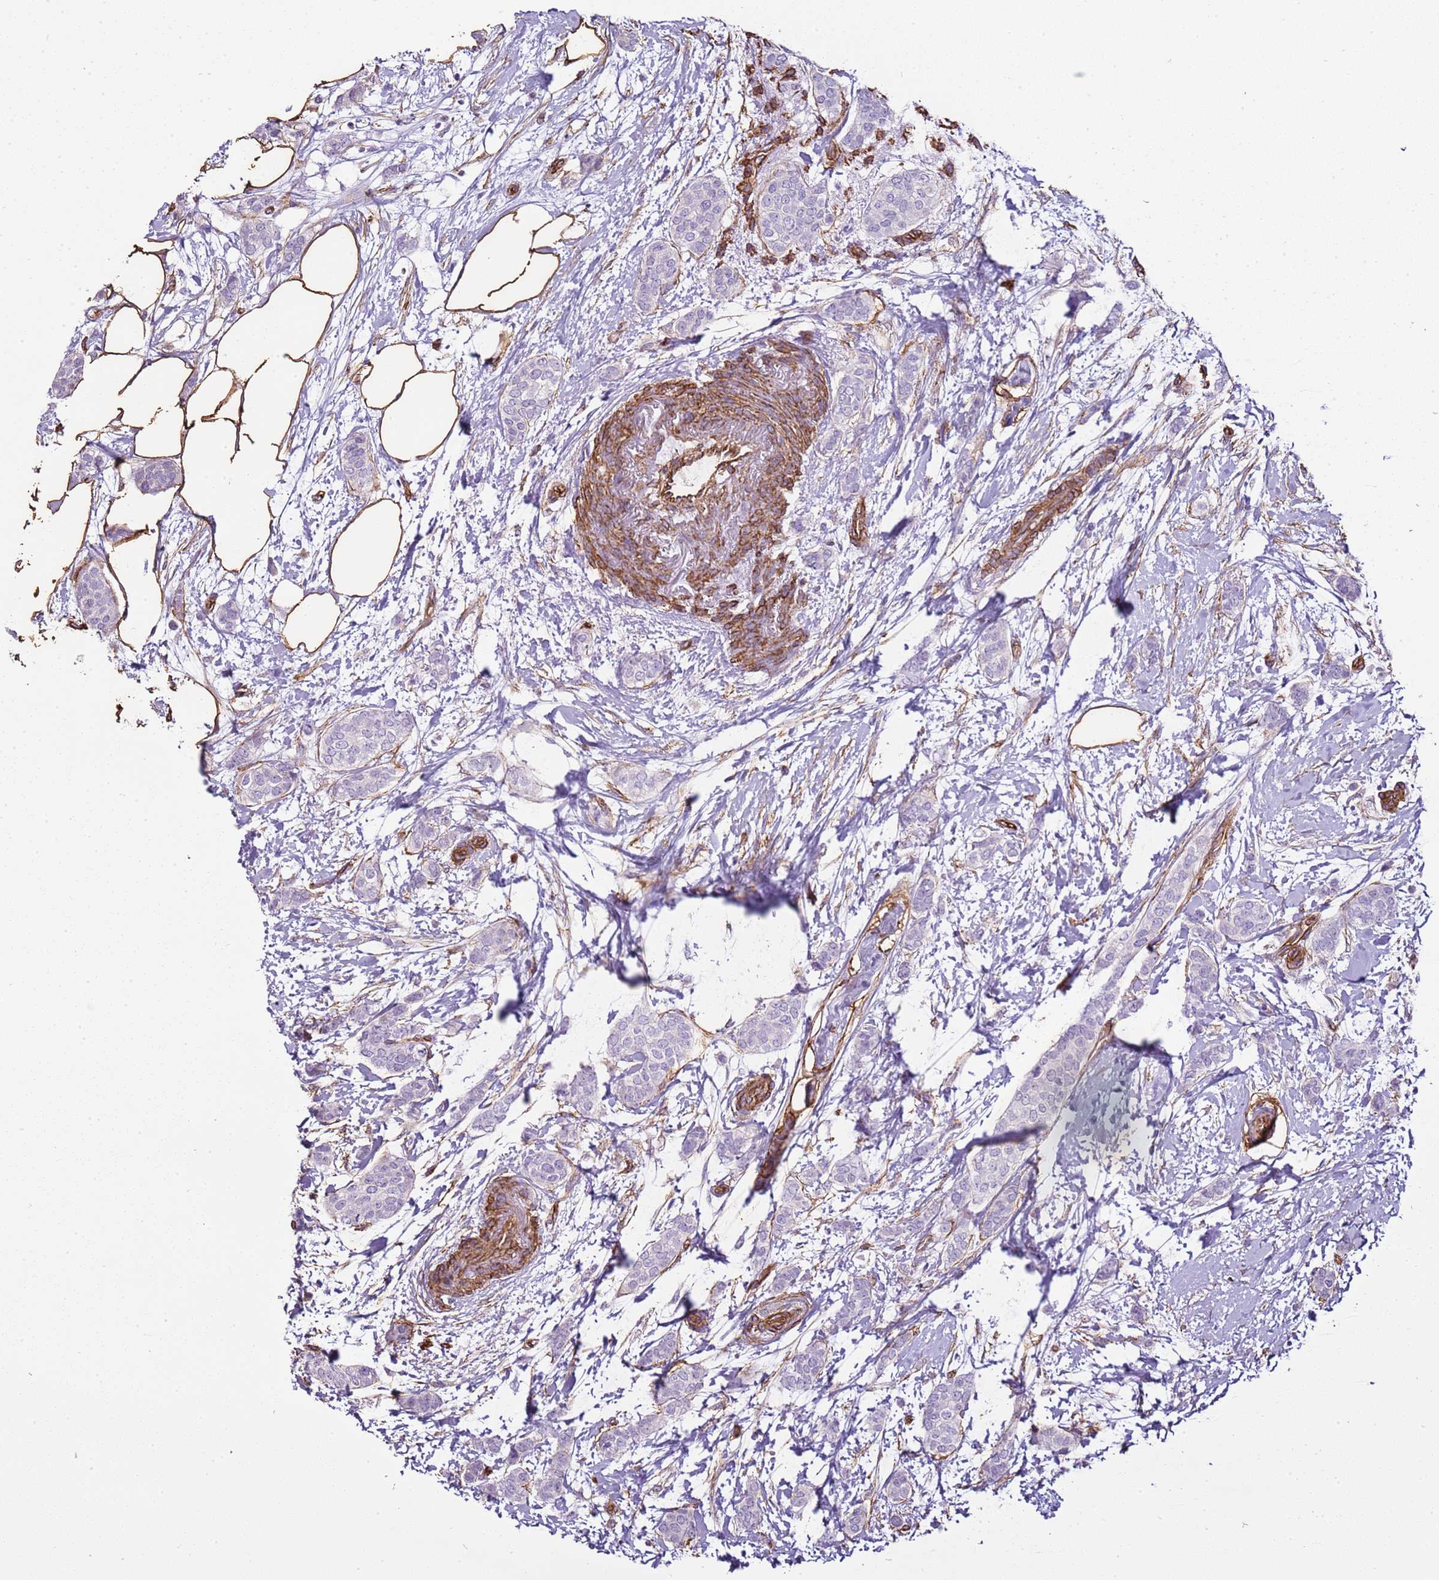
{"staining": {"intensity": "negative", "quantity": "none", "location": "none"}, "tissue": "breast cancer", "cell_type": "Tumor cells", "image_type": "cancer", "snomed": [{"axis": "morphology", "description": "Duct carcinoma"}, {"axis": "topography", "description": "Breast"}], "caption": "Immunohistochemical staining of breast infiltrating ductal carcinoma exhibits no significant positivity in tumor cells.", "gene": "CTDSPL", "patient": {"sex": "female", "age": 72}}